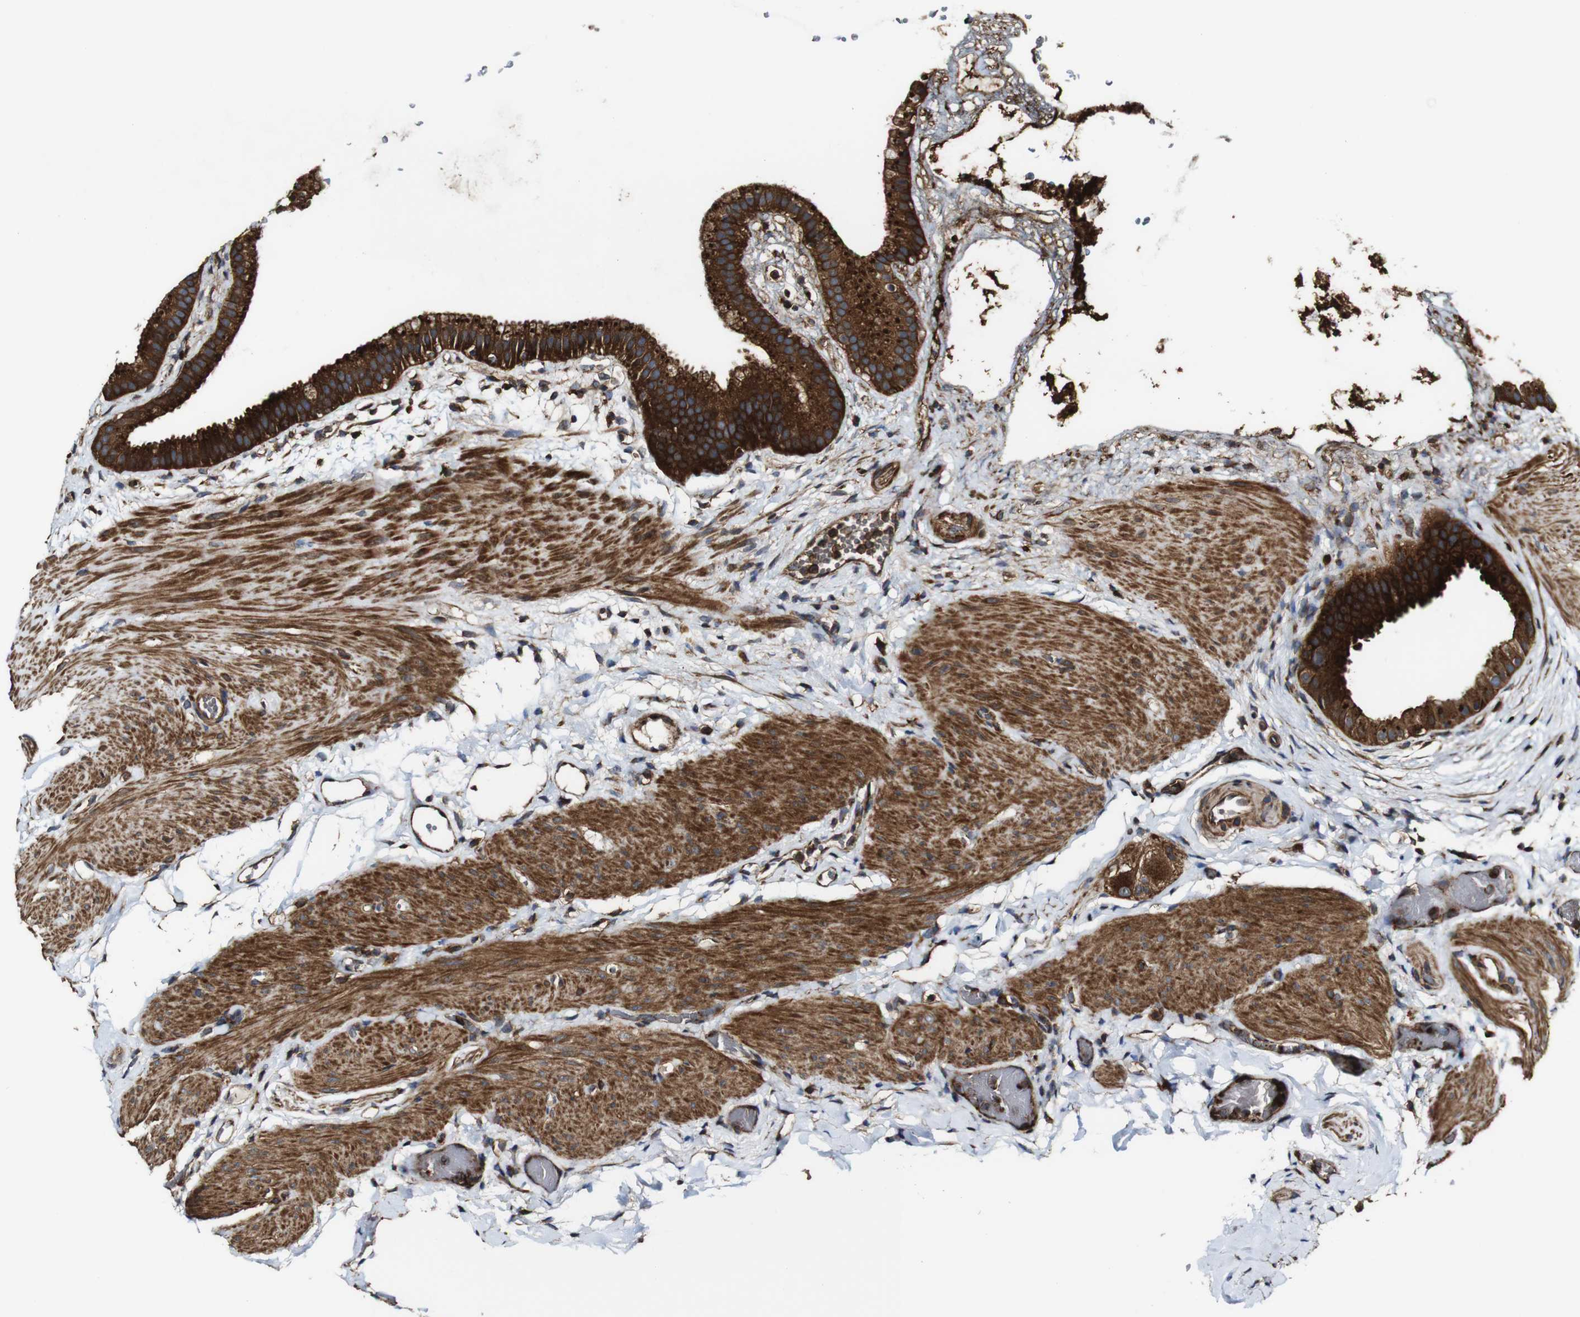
{"staining": {"intensity": "strong", "quantity": ">75%", "location": "cytoplasmic/membranous"}, "tissue": "gallbladder", "cell_type": "Glandular cells", "image_type": "normal", "snomed": [{"axis": "morphology", "description": "Normal tissue, NOS"}, {"axis": "topography", "description": "Gallbladder"}], "caption": "Immunohistochemical staining of unremarkable gallbladder reveals strong cytoplasmic/membranous protein positivity in about >75% of glandular cells.", "gene": "TNIK", "patient": {"sex": "female", "age": 64}}